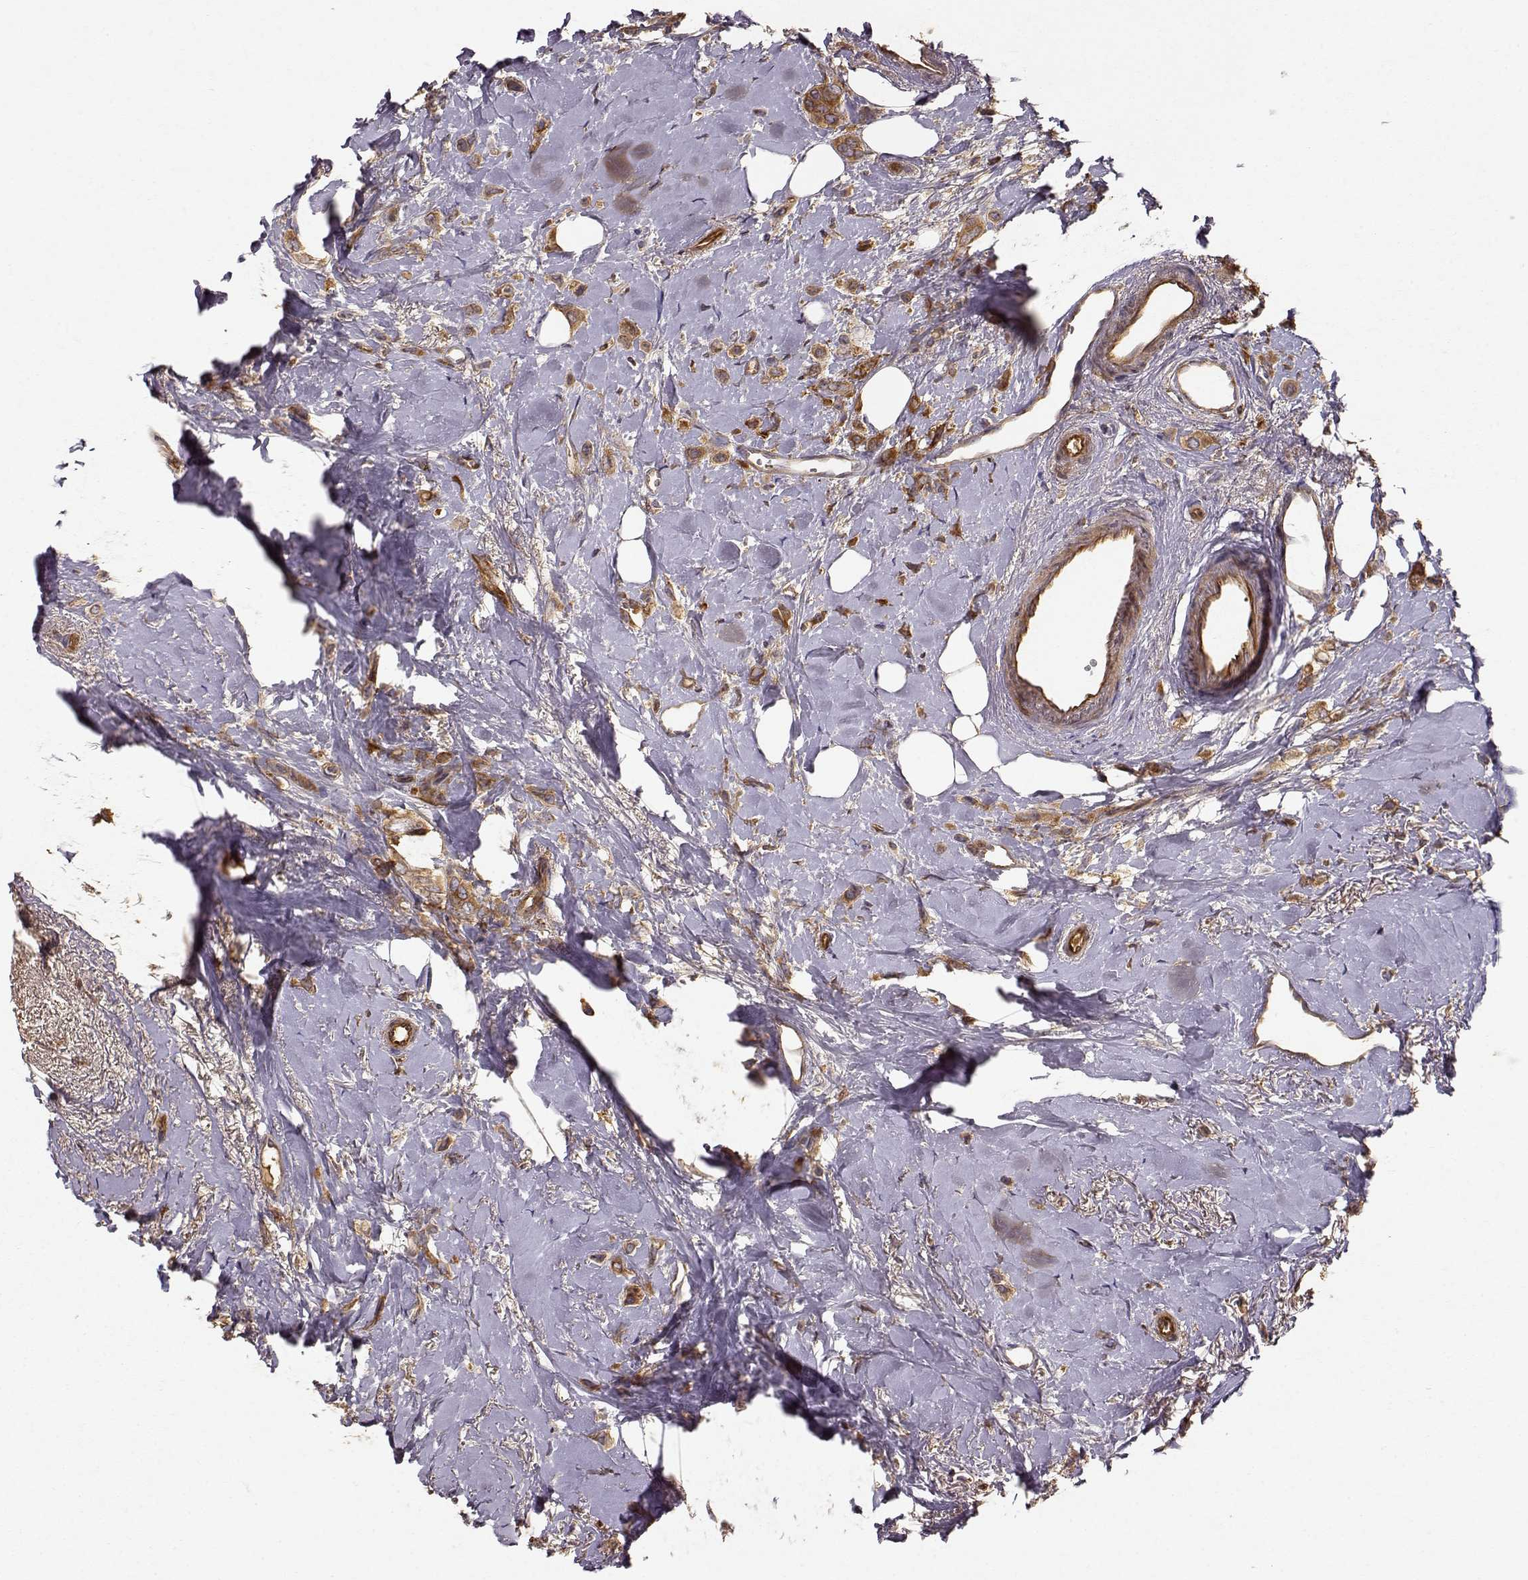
{"staining": {"intensity": "strong", "quantity": ">75%", "location": "cytoplasmic/membranous"}, "tissue": "breast cancer", "cell_type": "Tumor cells", "image_type": "cancer", "snomed": [{"axis": "morphology", "description": "Lobular carcinoma"}, {"axis": "topography", "description": "Breast"}], "caption": "The micrograph exhibits staining of breast cancer, revealing strong cytoplasmic/membranous protein staining (brown color) within tumor cells. (DAB IHC with brightfield microscopy, high magnification).", "gene": "ARHGEF2", "patient": {"sex": "female", "age": 66}}